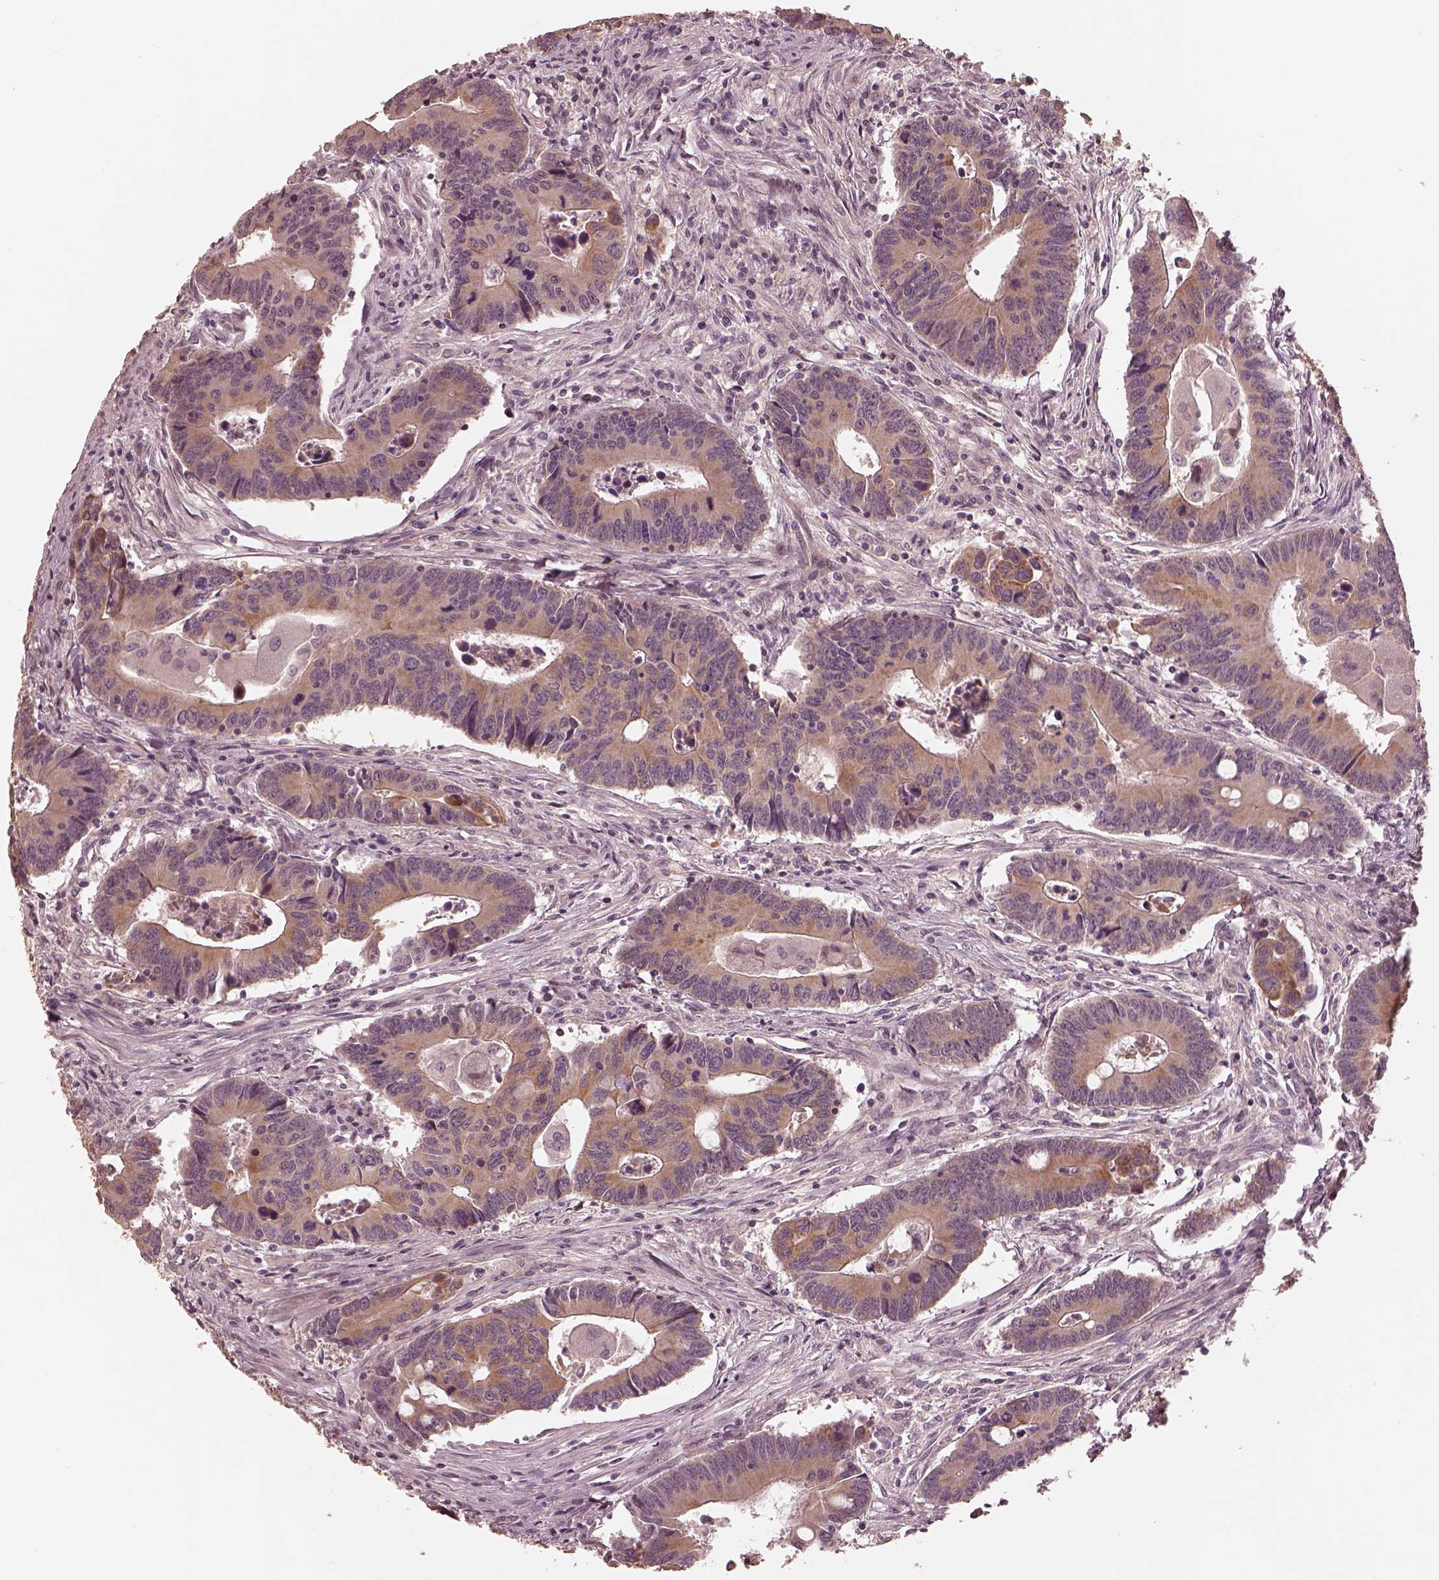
{"staining": {"intensity": "weak", "quantity": ">75%", "location": "cytoplasmic/membranous"}, "tissue": "colorectal cancer", "cell_type": "Tumor cells", "image_type": "cancer", "snomed": [{"axis": "morphology", "description": "Adenocarcinoma, NOS"}, {"axis": "topography", "description": "Rectum"}], "caption": "This is a histology image of IHC staining of adenocarcinoma (colorectal), which shows weak staining in the cytoplasmic/membranous of tumor cells.", "gene": "SLC25A46", "patient": {"sex": "male", "age": 67}}